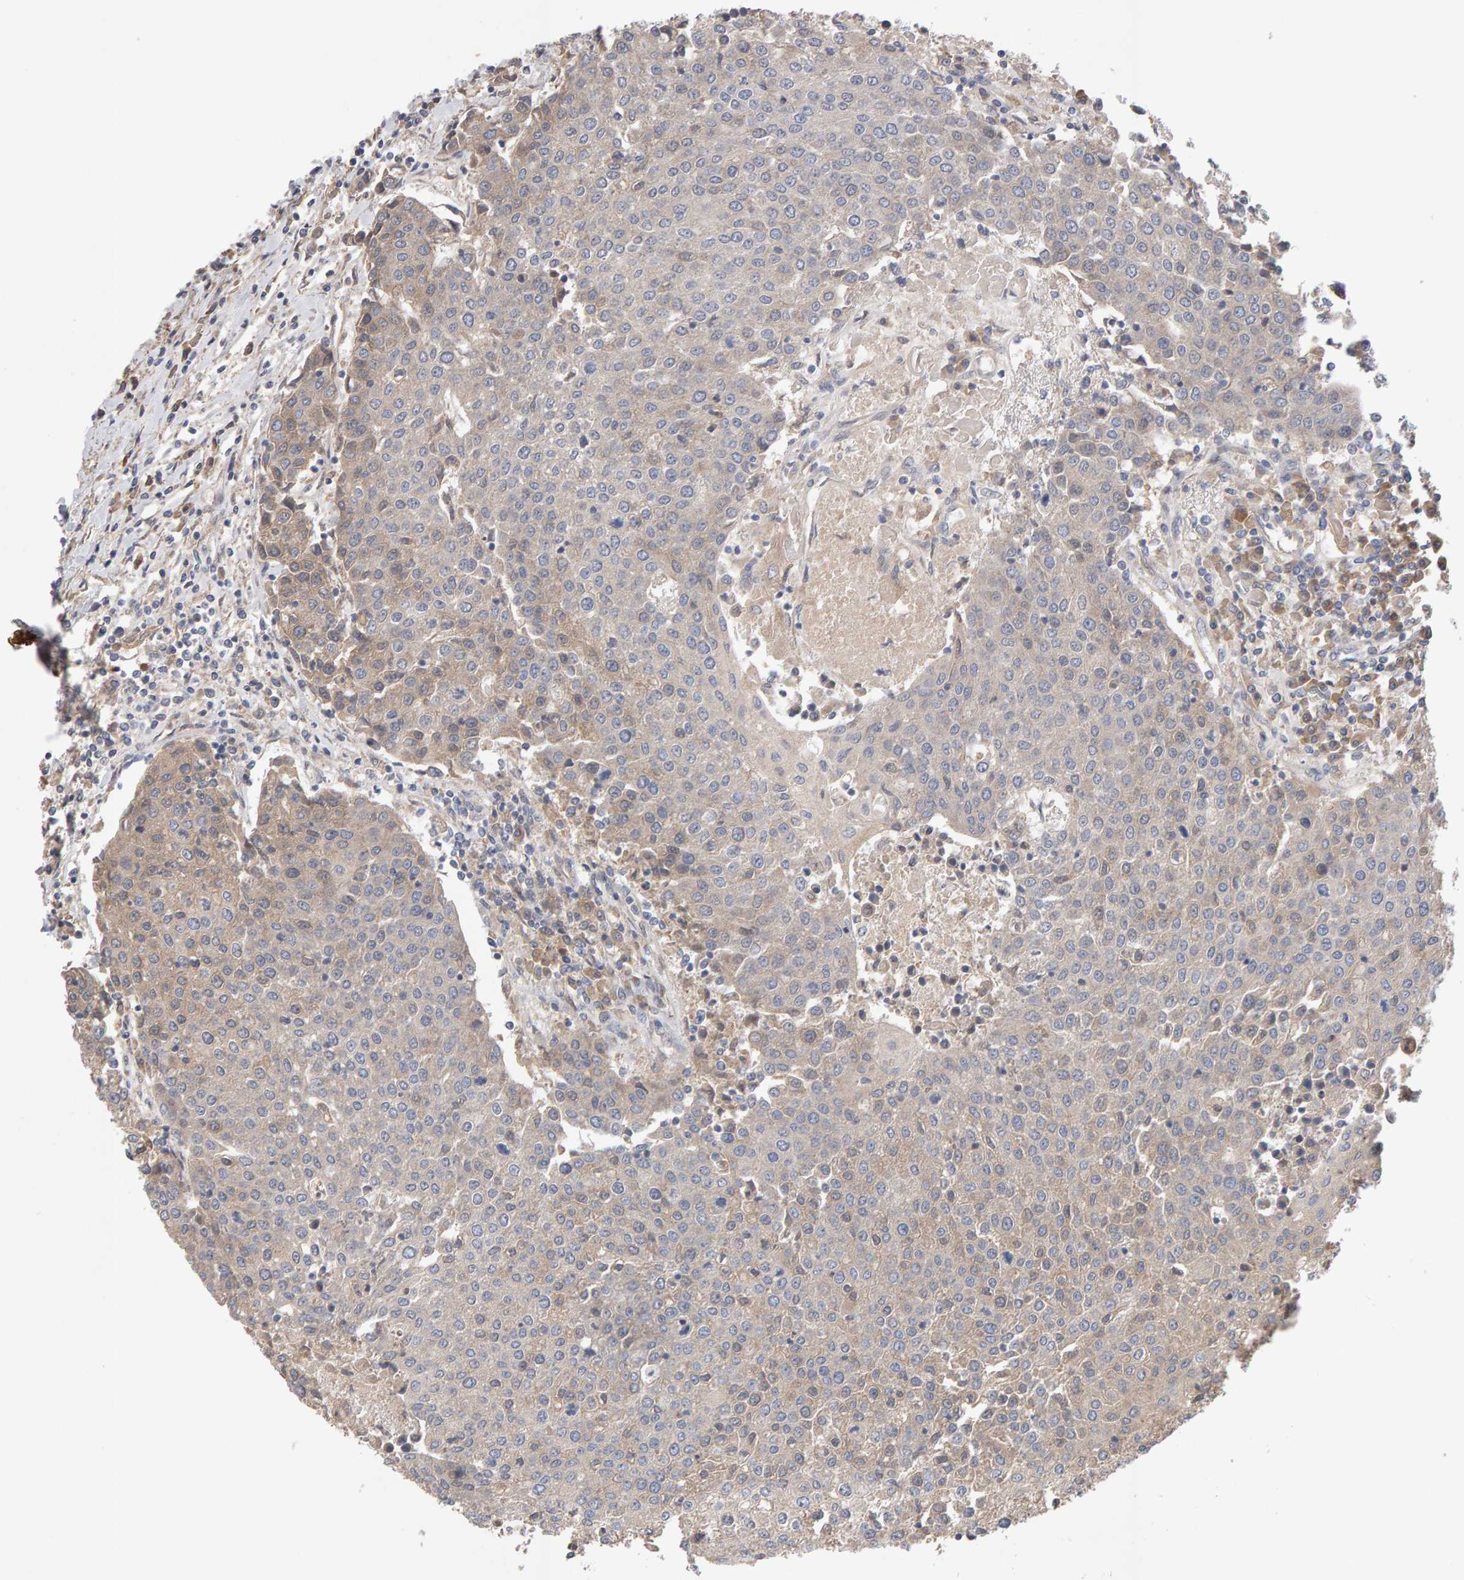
{"staining": {"intensity": "weak", "quantity": "<25%", "location": "cytoplasmic/membranous"}, "tissue": "urothelial cancer", "cell_type": "Tumor cells", "image_type": "cancer", "snomed": [{"axis": "morphology", "description": "Urothelial carcinoma, High grade"}, {"axis": "topography", "description": "Urinary bladder"}], "caption": "Tumor cells are negative for brown protein staining in urothelial carcinoma (high-grade).", "gene": "RNF19A", "patient": {"sex": "female", "age": 85}}